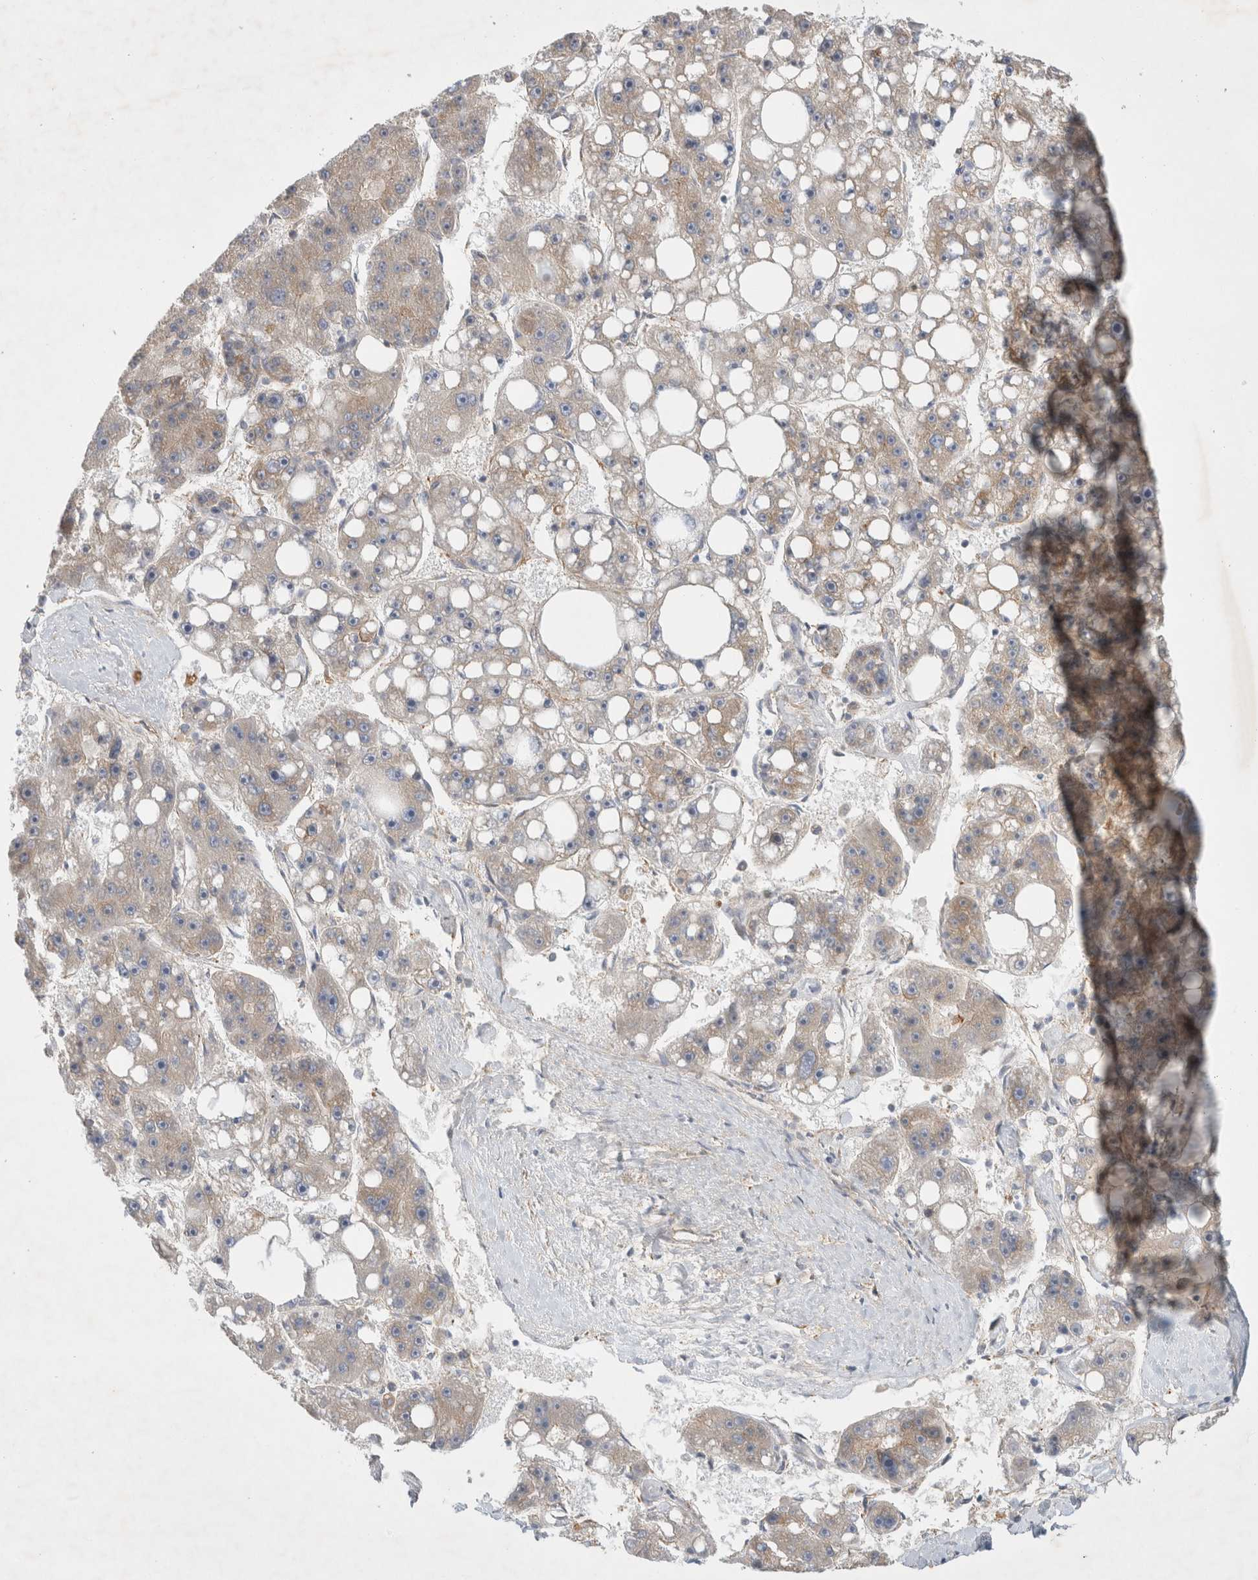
{"staining": {"intensity": "weak", "quantity": "<25%", "location": "cytoplasmic/membranous"}, "tissue": "liver cancer", "cell_type": "Tumor cells", "image_type": "cancer", "snomed": [{"axis": "morphology", "description": "Carcinoma, Hepatocellular, NOS"}, {"axis": "topography", "description": "Liver"}], "caption": "Immunohistochemistry of liver hepatocellular carcinoma shows no staining in tumor cells. (DAB (3,3'-diaminobenzidine) immunohistochemistry (IHC) visualized using brightfield microscopy, high magnification).", "gene": "GPR150", "patient": {"sex": "female", "age": 61}}